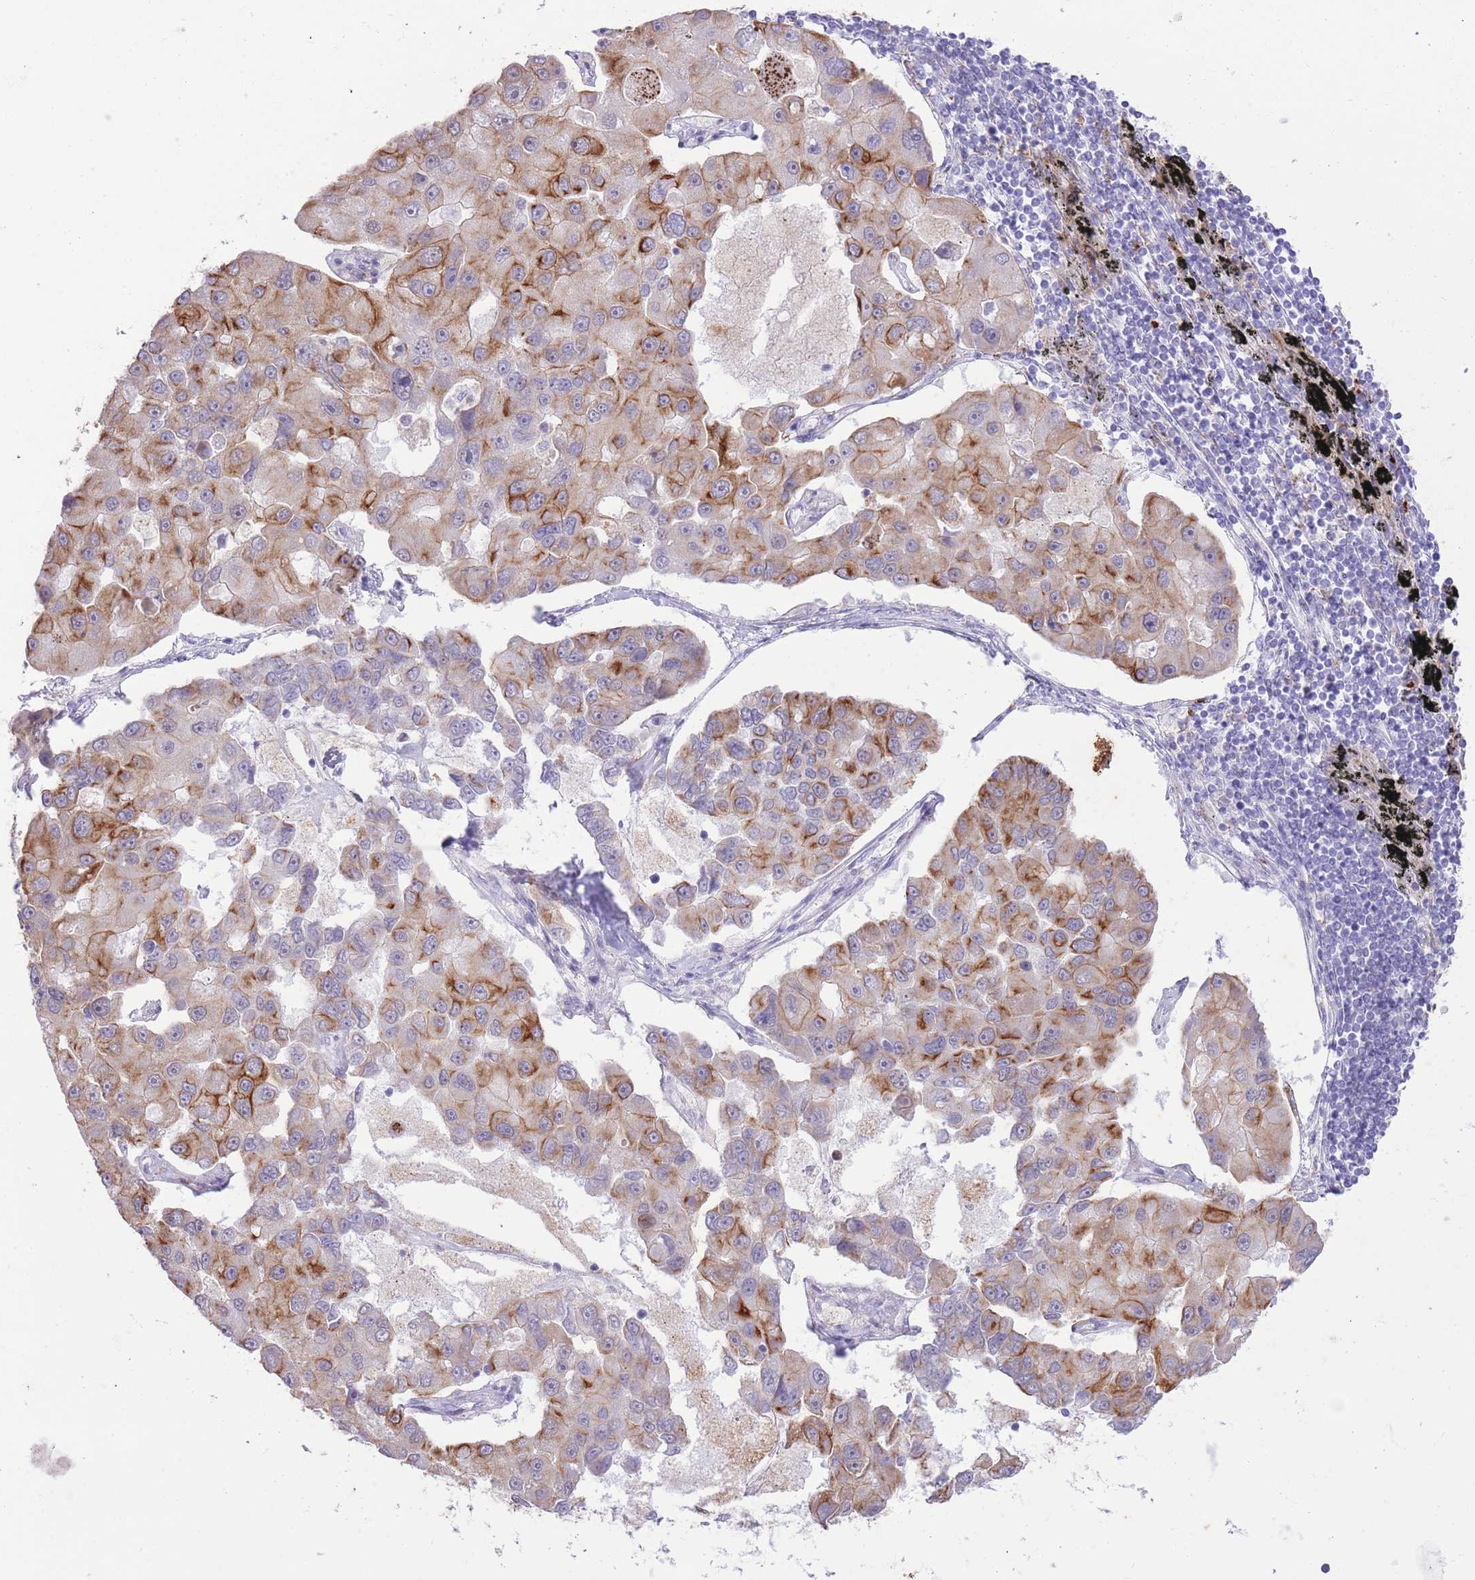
{"staining": {"intensity": "moderate", "quantity": "25%-75%", "location": "cytoplasmic/membranous"}, "tissue": "lung cancer", "cell_type": "Tumor cells", "image_type": "cancer", "snomed": [{"axis": "morphology", "description": "Adenocarcinoma, NOS"}, {"axis": "topography", "description": "Lung"}], "caption": "The histopathology image demonstrates immunohistochemical staining of lung cancer. There is moderate cytoplasmic/membranous positivity is appreciated in approximately 25%-75% of tumor cells.", "gene": "MEIS3", "patient": {"sex": "female", "age": 54}}